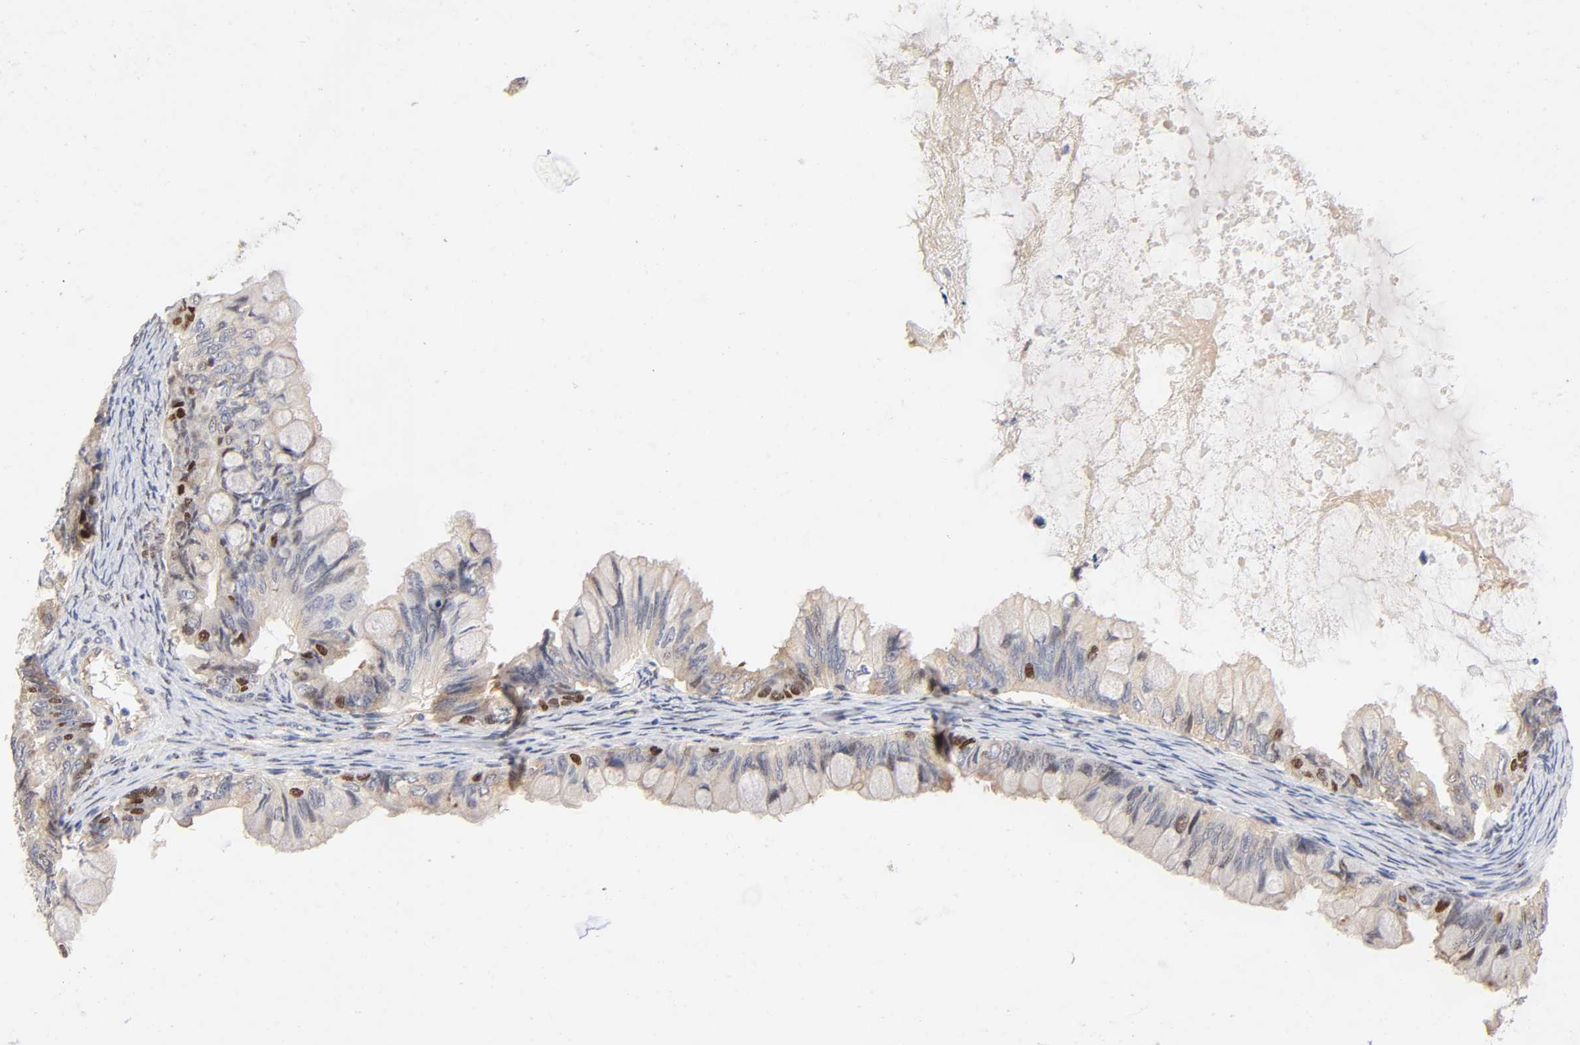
{"staining": {"intensity": "moderate", "quantity": "<25%", "location": "nuclear"}, "tissue": "ovarian cancer", "cell_type": "Tumor cells", "image_type": "cancer", "snomed": [{"axis": "morphology", "description": "Cystadenocarcinoma, mucinous, NOS"}, {"axis": "topography", "description": "Ovary"}], "caption": "A brown stain labels moderate nuclear staining of a protein in human ovarian mucinous cystadenocarcinoma tumor cells.", "gene": "PAFAH1B1", "patient": {"sex": "female", "age": 80}}